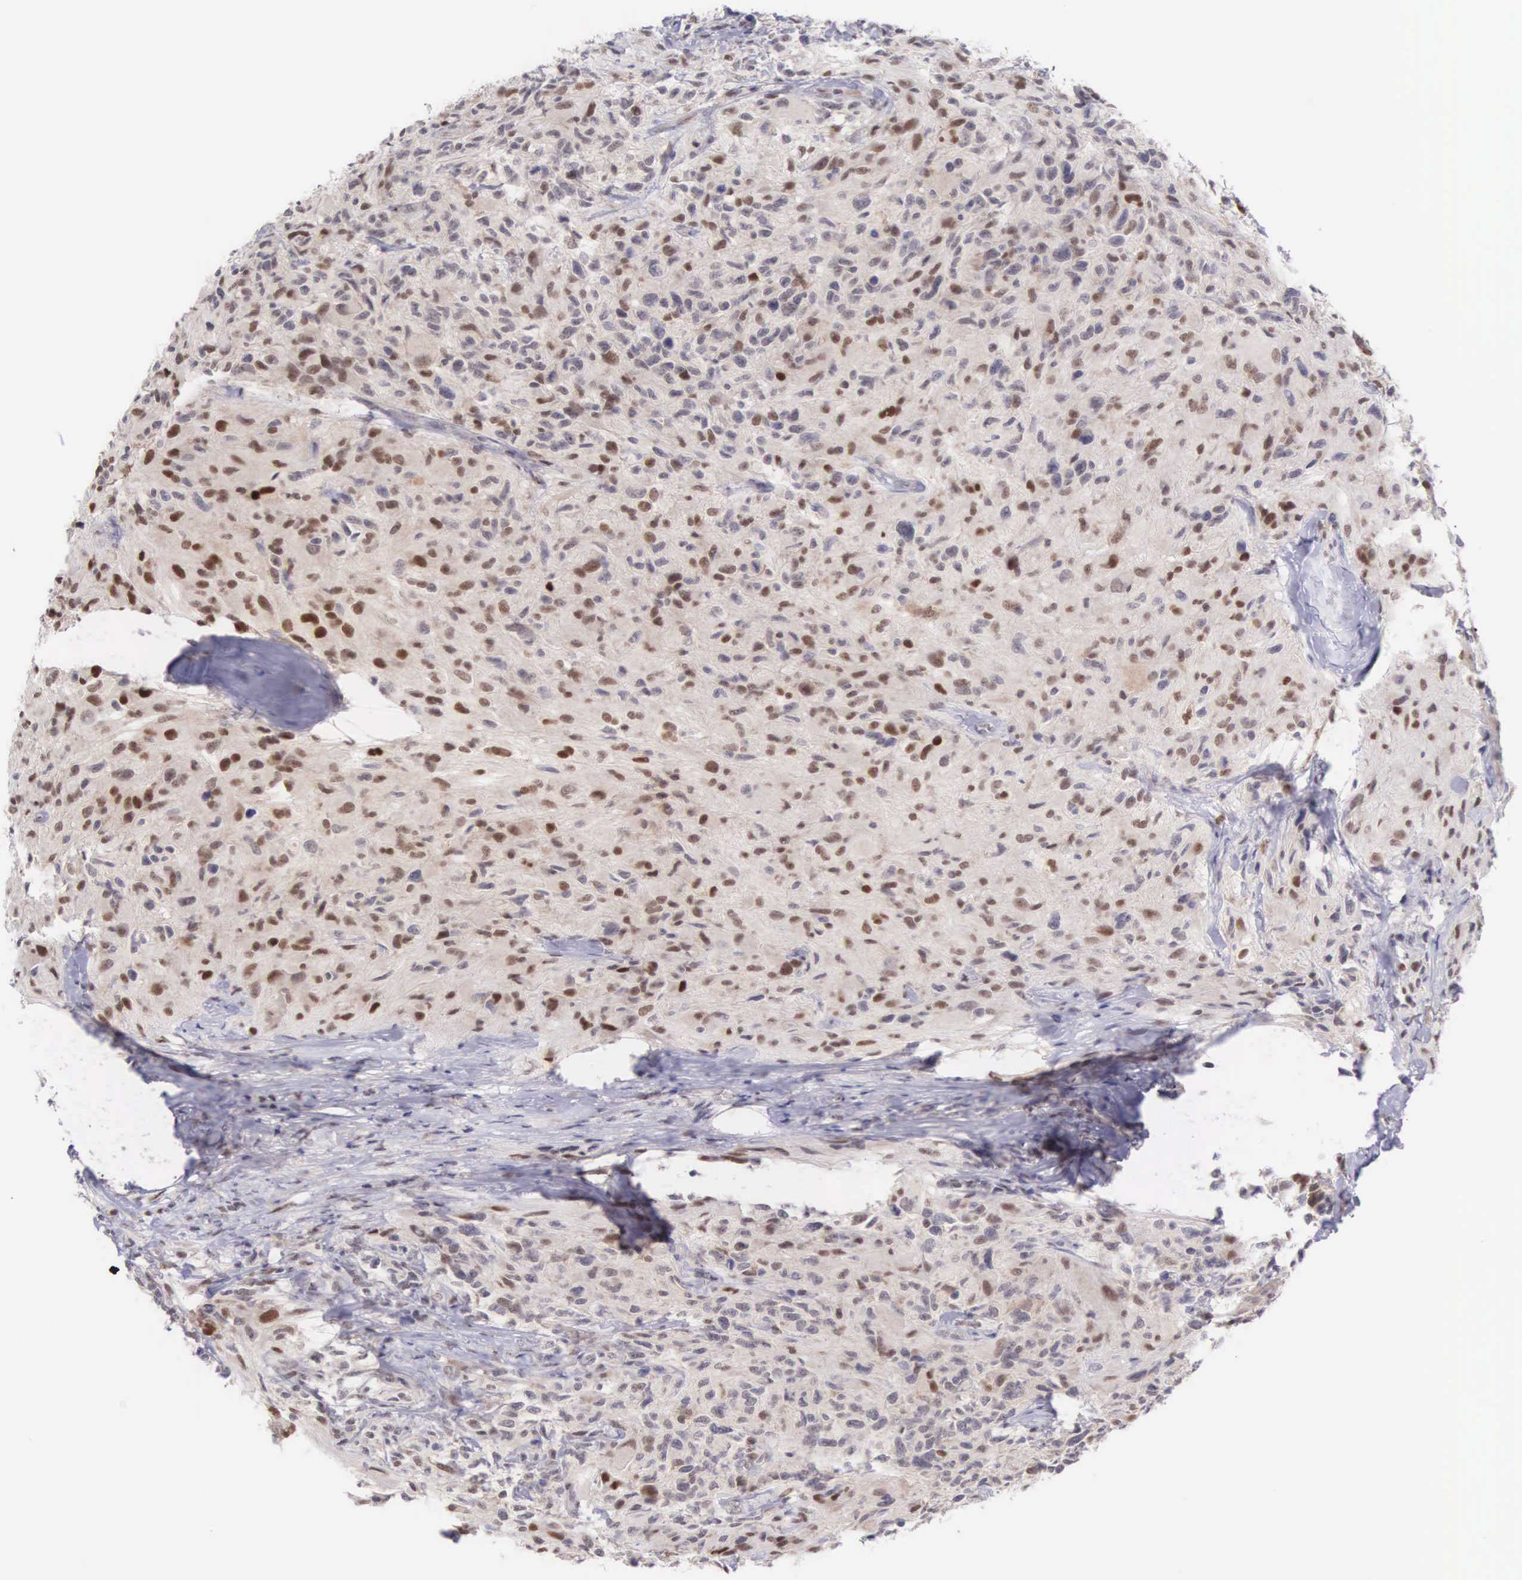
{"staining": {"intensity": "moderate", "quantity": "25%-75%", "location": "nuclear"}, "tissue": "glioma", "cell_type": "Tumor cells", "image_type": "cancer", "snomed": [{"axis": "morphology", "description": "Glioma, malignant, High grade"}, {"axis": "topography", "description": "Brain"}], "caption": "A medium amount of moderate nuclear expression is present in about 25%-75% of tumor cells in glioma tissue. The staining was performed using DAB (3,3'-diaminobenzidine) to visualize the protein expression in brown, while the nuclei were stained in blue with hematoxylin (Magnification: 20x).", "gene": "GRK3", "patient": {"sex": "male", "age": 69}}